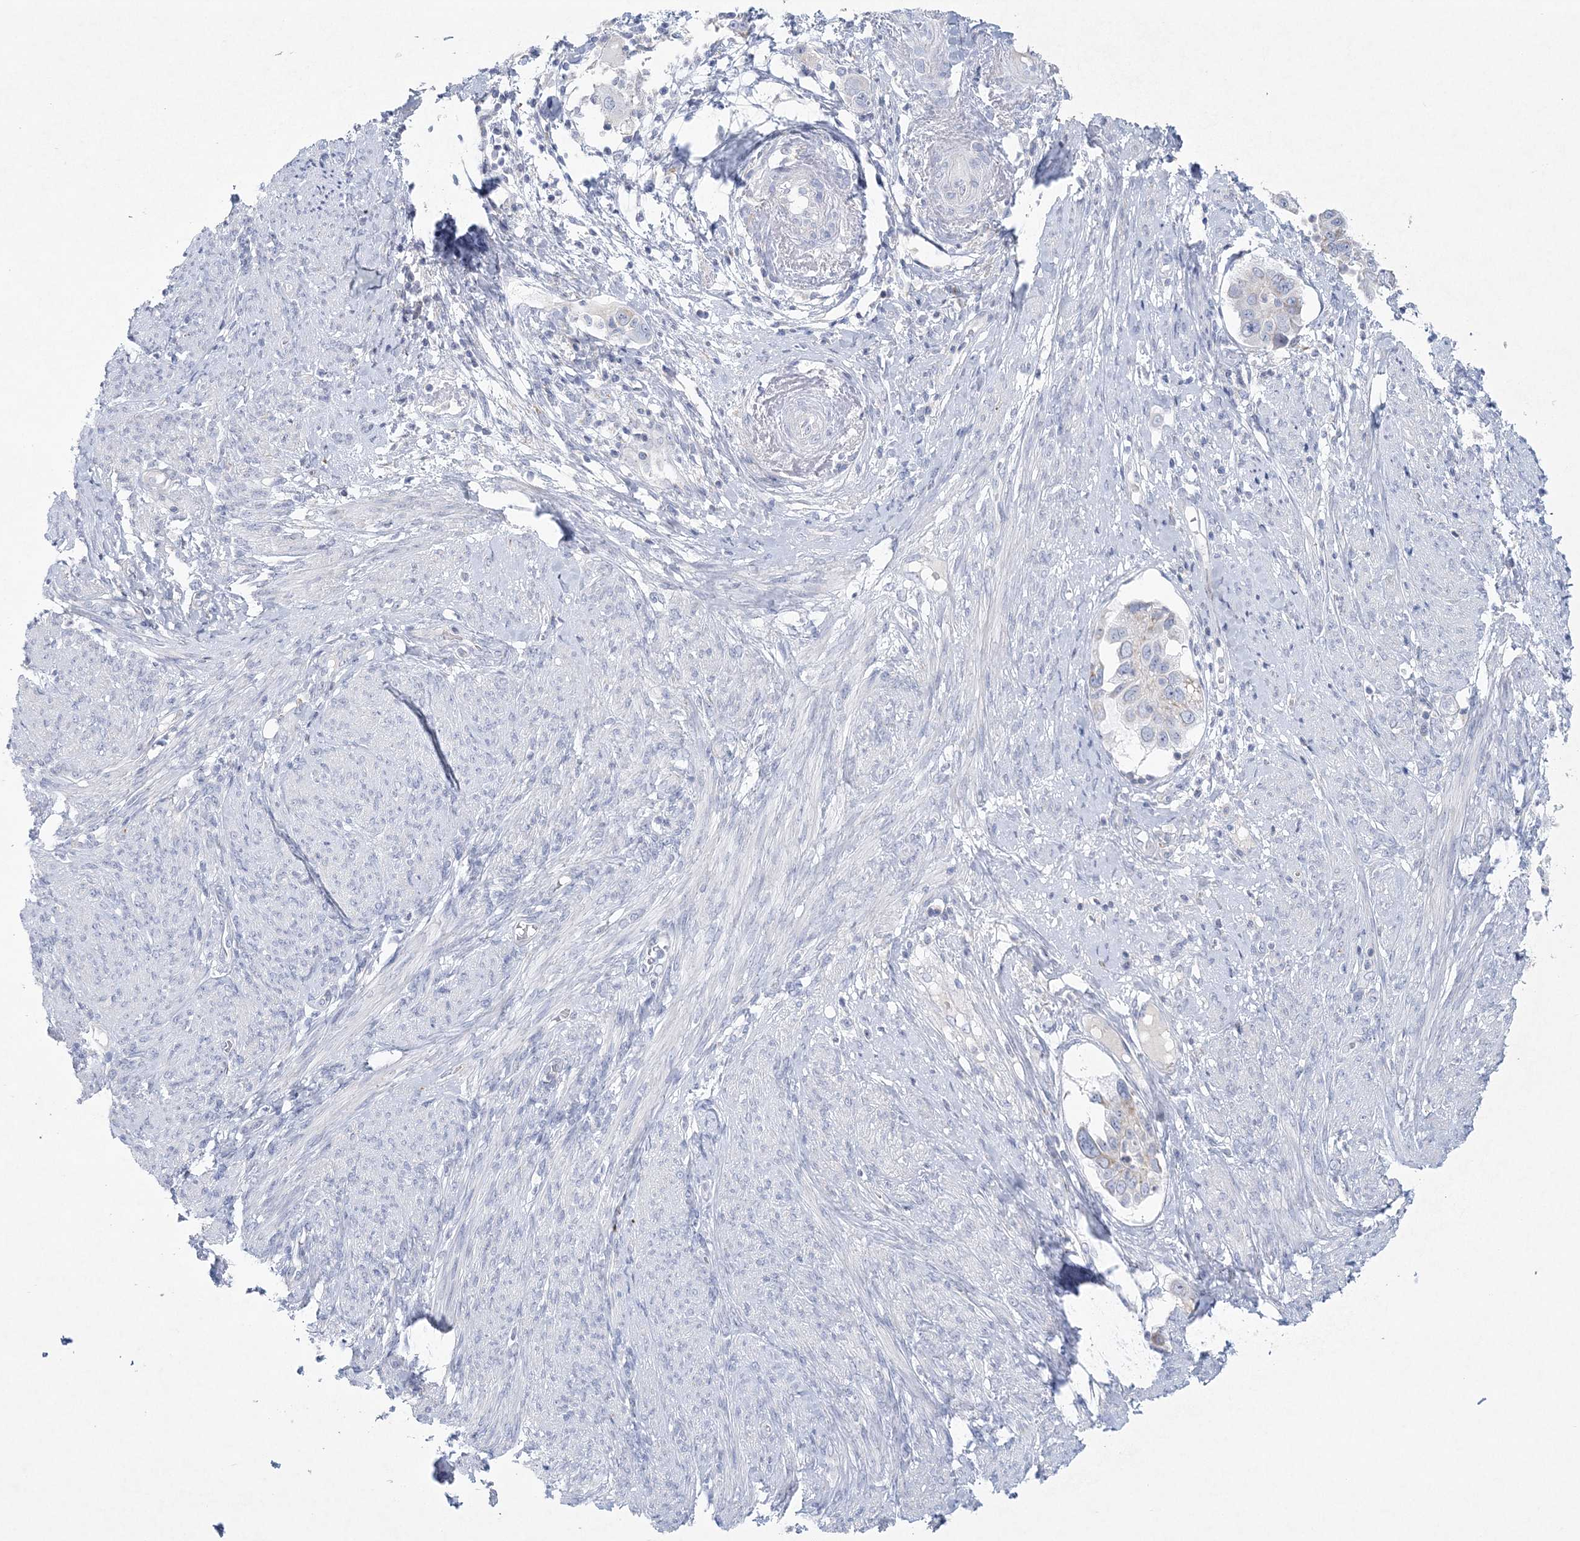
{"staining": {"intensity": "negative", "quantity": "none", "location": "none"}, "tissue": "endometrial cancer", "cell_type": "Tumor cells", "image_type": "cancer", "snomed": [{"axis": "morphology", "description": "Adenocarcinoma, NOS"}, {"axis": "topography", "description": "Endometrium"}], "caption": "Protein analysis of endometrial cancer shows no significant expression in tumor cells. (DAB (3,3'-diaminobenzidine) IHC visualized using brightfield microscopy, high magnification).", "gene": "NIPAL1", "patient": {"sex": "female", "age": 85}}